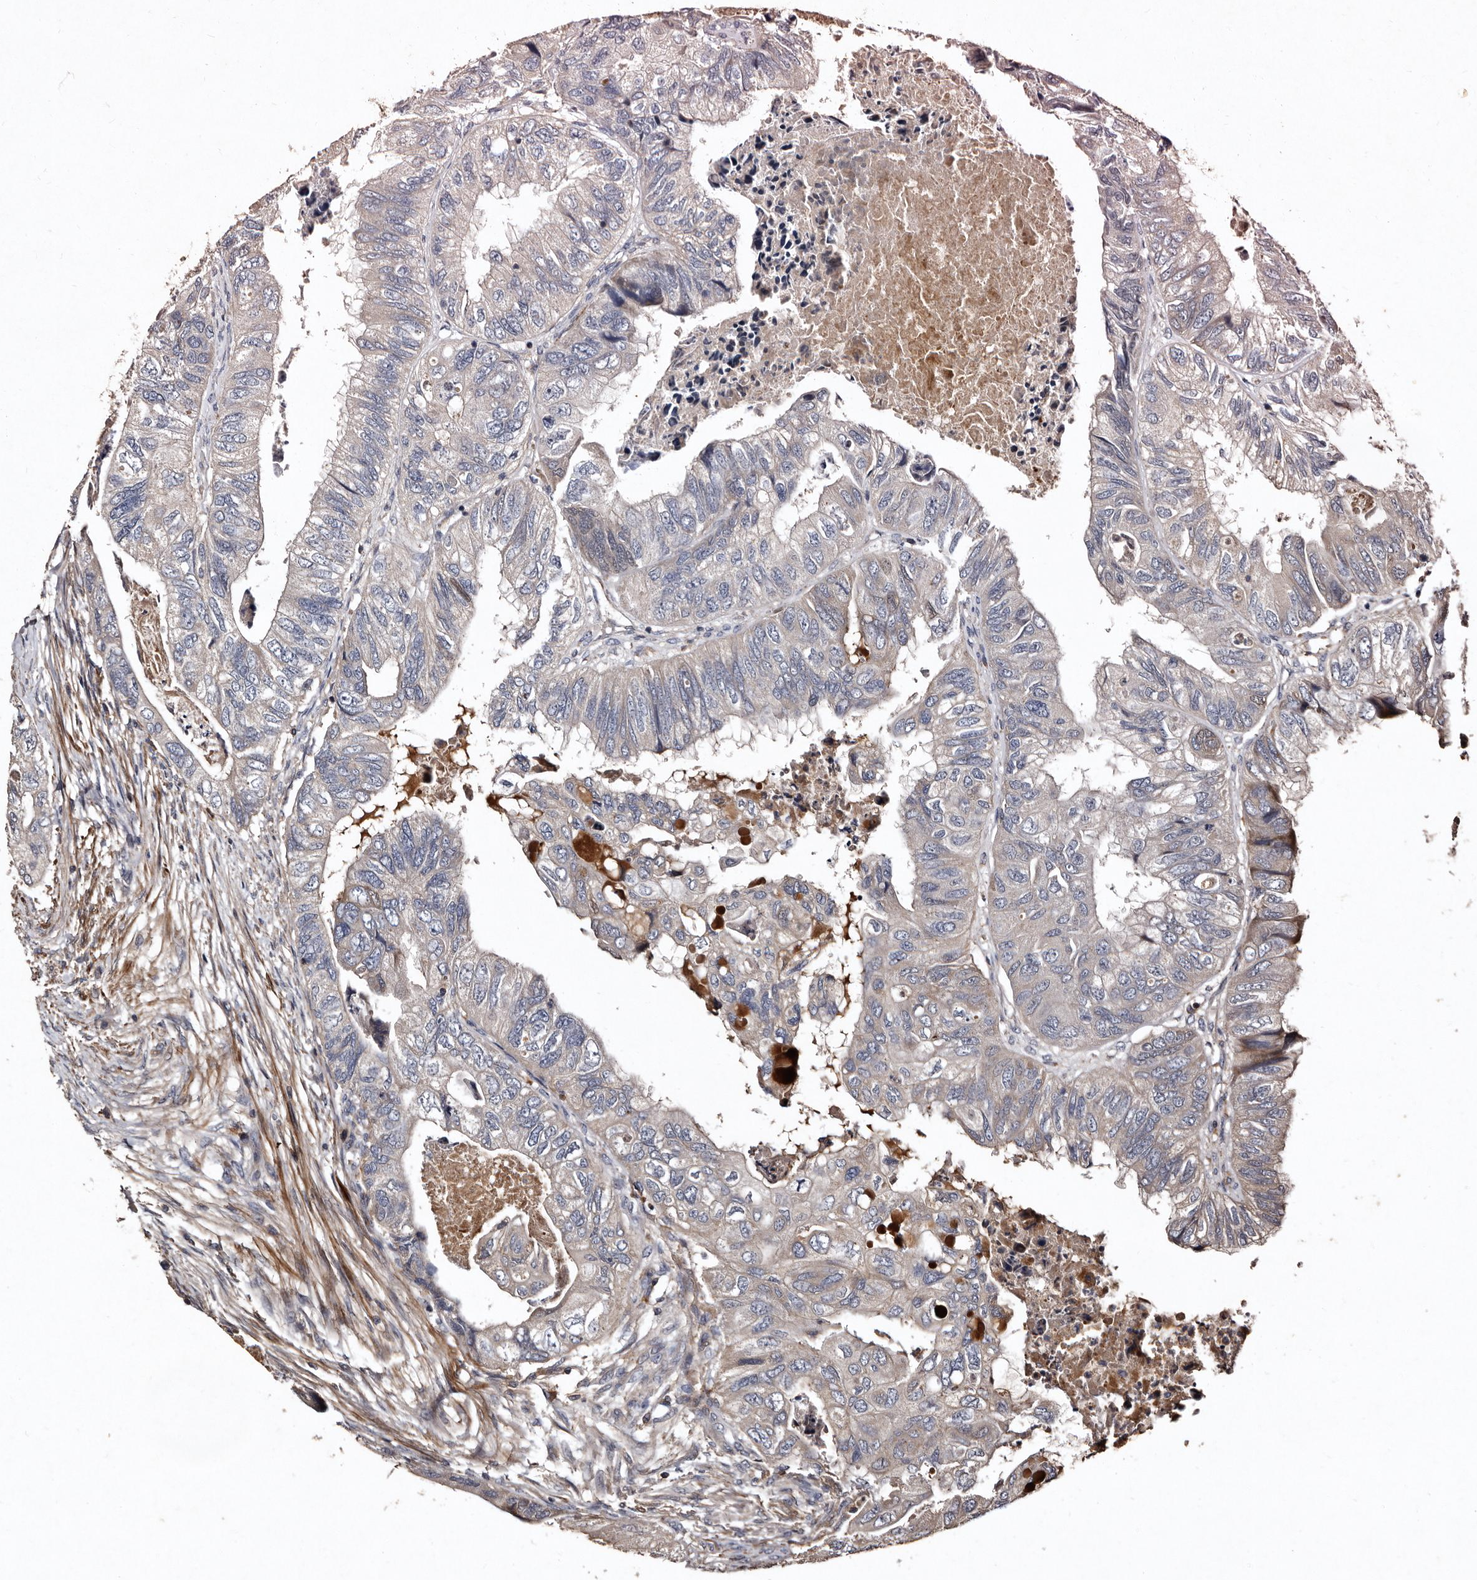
{"staining": {"intensity": "weak", "quantity": "<25%", "location": "cytoplasmic/membranous"}, "tissue": "colorectal cancer", "cell_type": "Tumor cells", "image_type": "cancer", "snomed": [{"axis": "morphology", "description": "Adenocarcinoma, NOS"}, {"axis": "topography", "description": "Rectum"}], "caption": "A high-resolution micrograph shows immunohistochemistry (IHC) staining of adenocarcinoma (colorectal), which exhibits no significant staining in tumor cells. (Stains: DAB immunohistochemistry (IHC) with hematoxylin counter stain, Microscopy: brightfield microscopy at high magnification).", "gene": "PRKD3", "patient": {"sex": "male", "age": 63}}